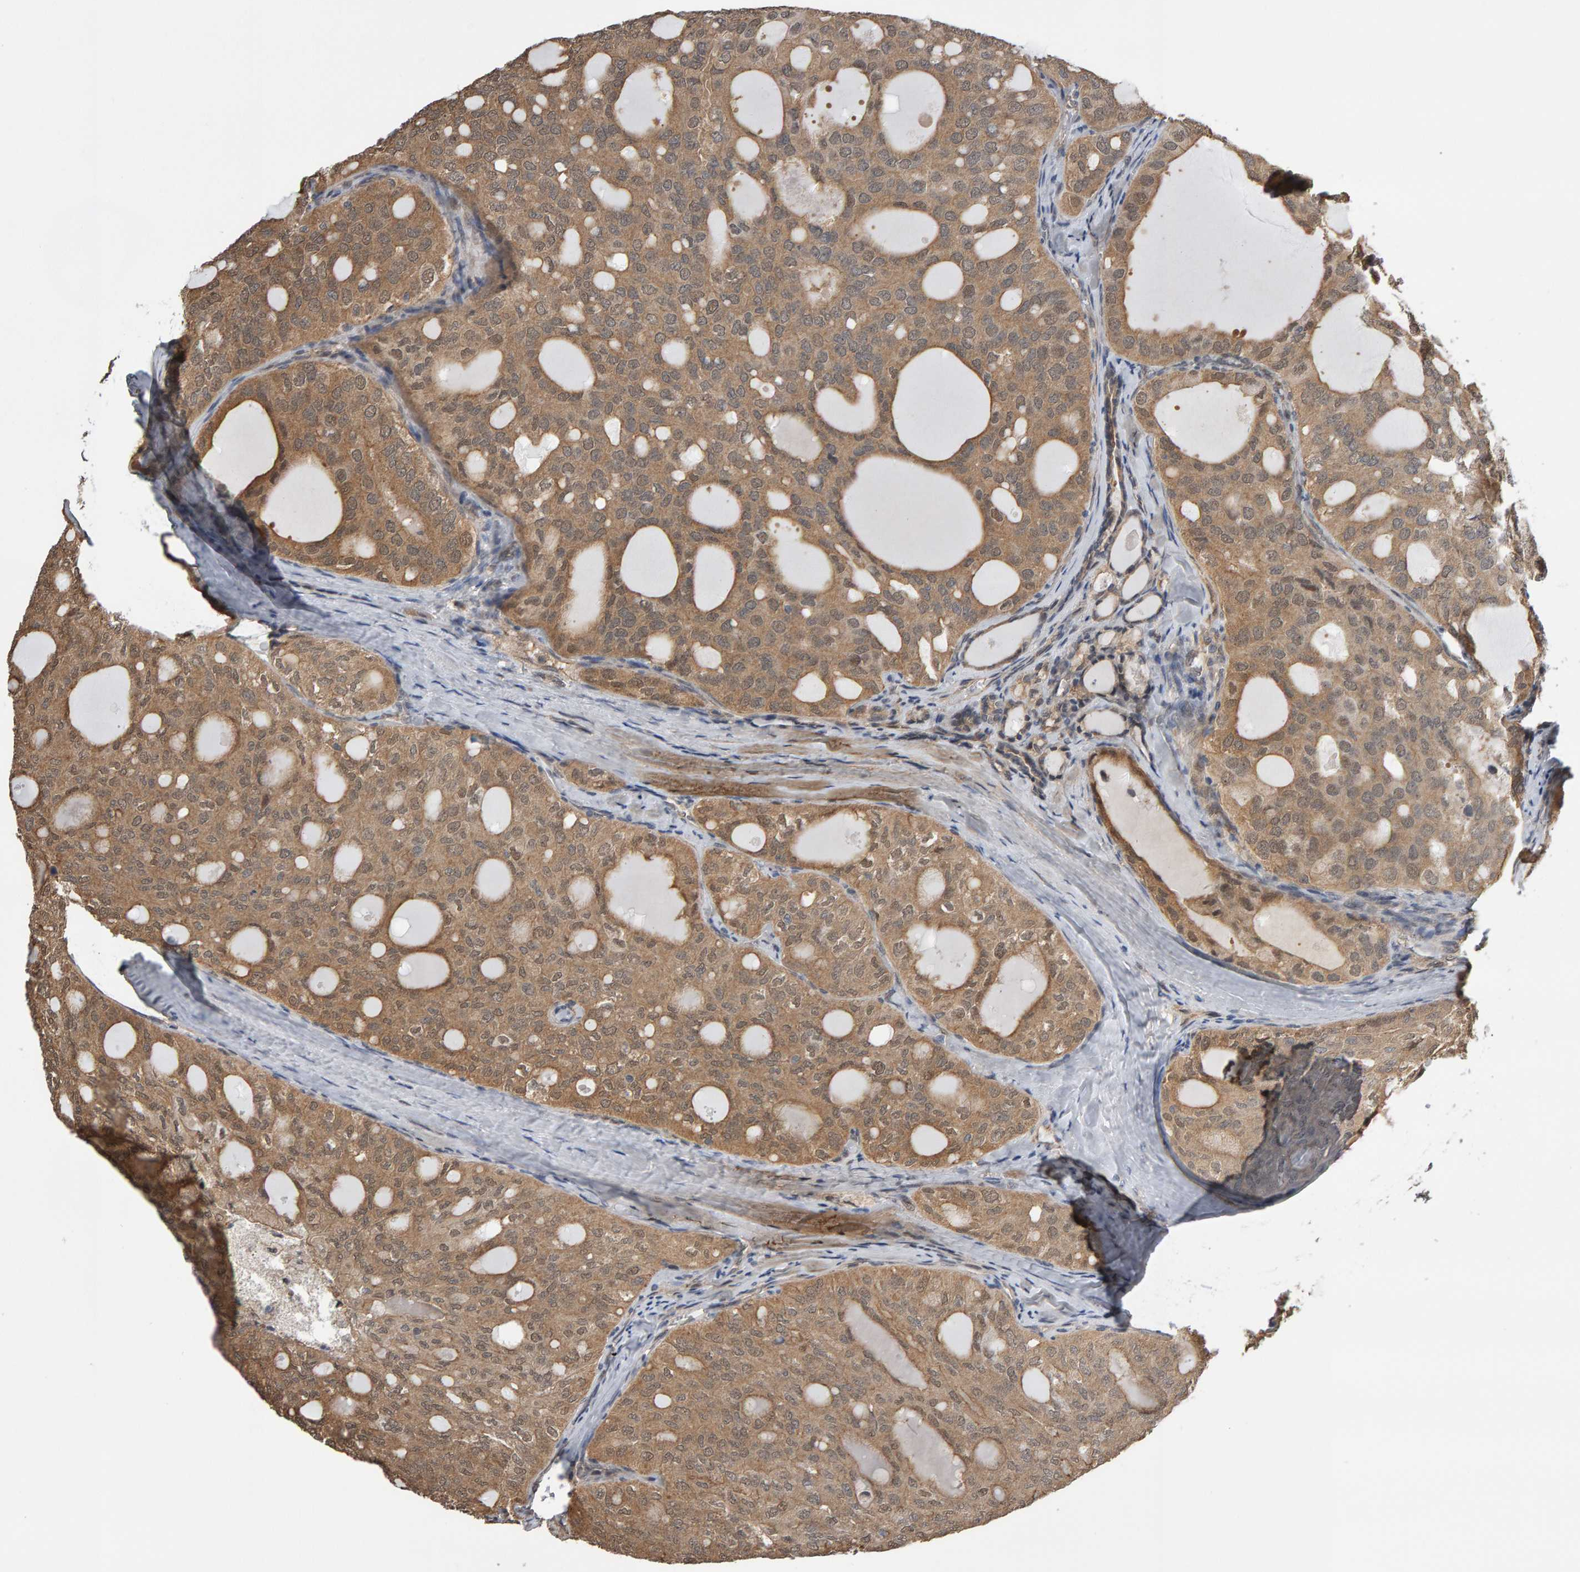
{"staining": {"intensity": "moderate", "quantity": ">75%", "location": "cytoplasmic/membranous"}, "tissue": "thyroid cancer", "cell_type": "Tumor cells", "image_type": "cancer", "snomed": [{"axis": "morphology", "description": "Follicular adenoma carcinoma, NOS"}, {"axis": "topography", "description": "Thyroid gland"}], "caption": "Protein expression analysis of follicular adenoma carcinoma (thyroid) shows moderate cytoplasmic/membranous staining in approximately >75% of tumor cells. Using DAB (3,3'-diaminobenzidine) (brown) and hematoxylin (blue) stains, captured at high magnification using brightfield microscopy.", "gene": "COASY", "patient": {"sex": "male", "age": 75}}